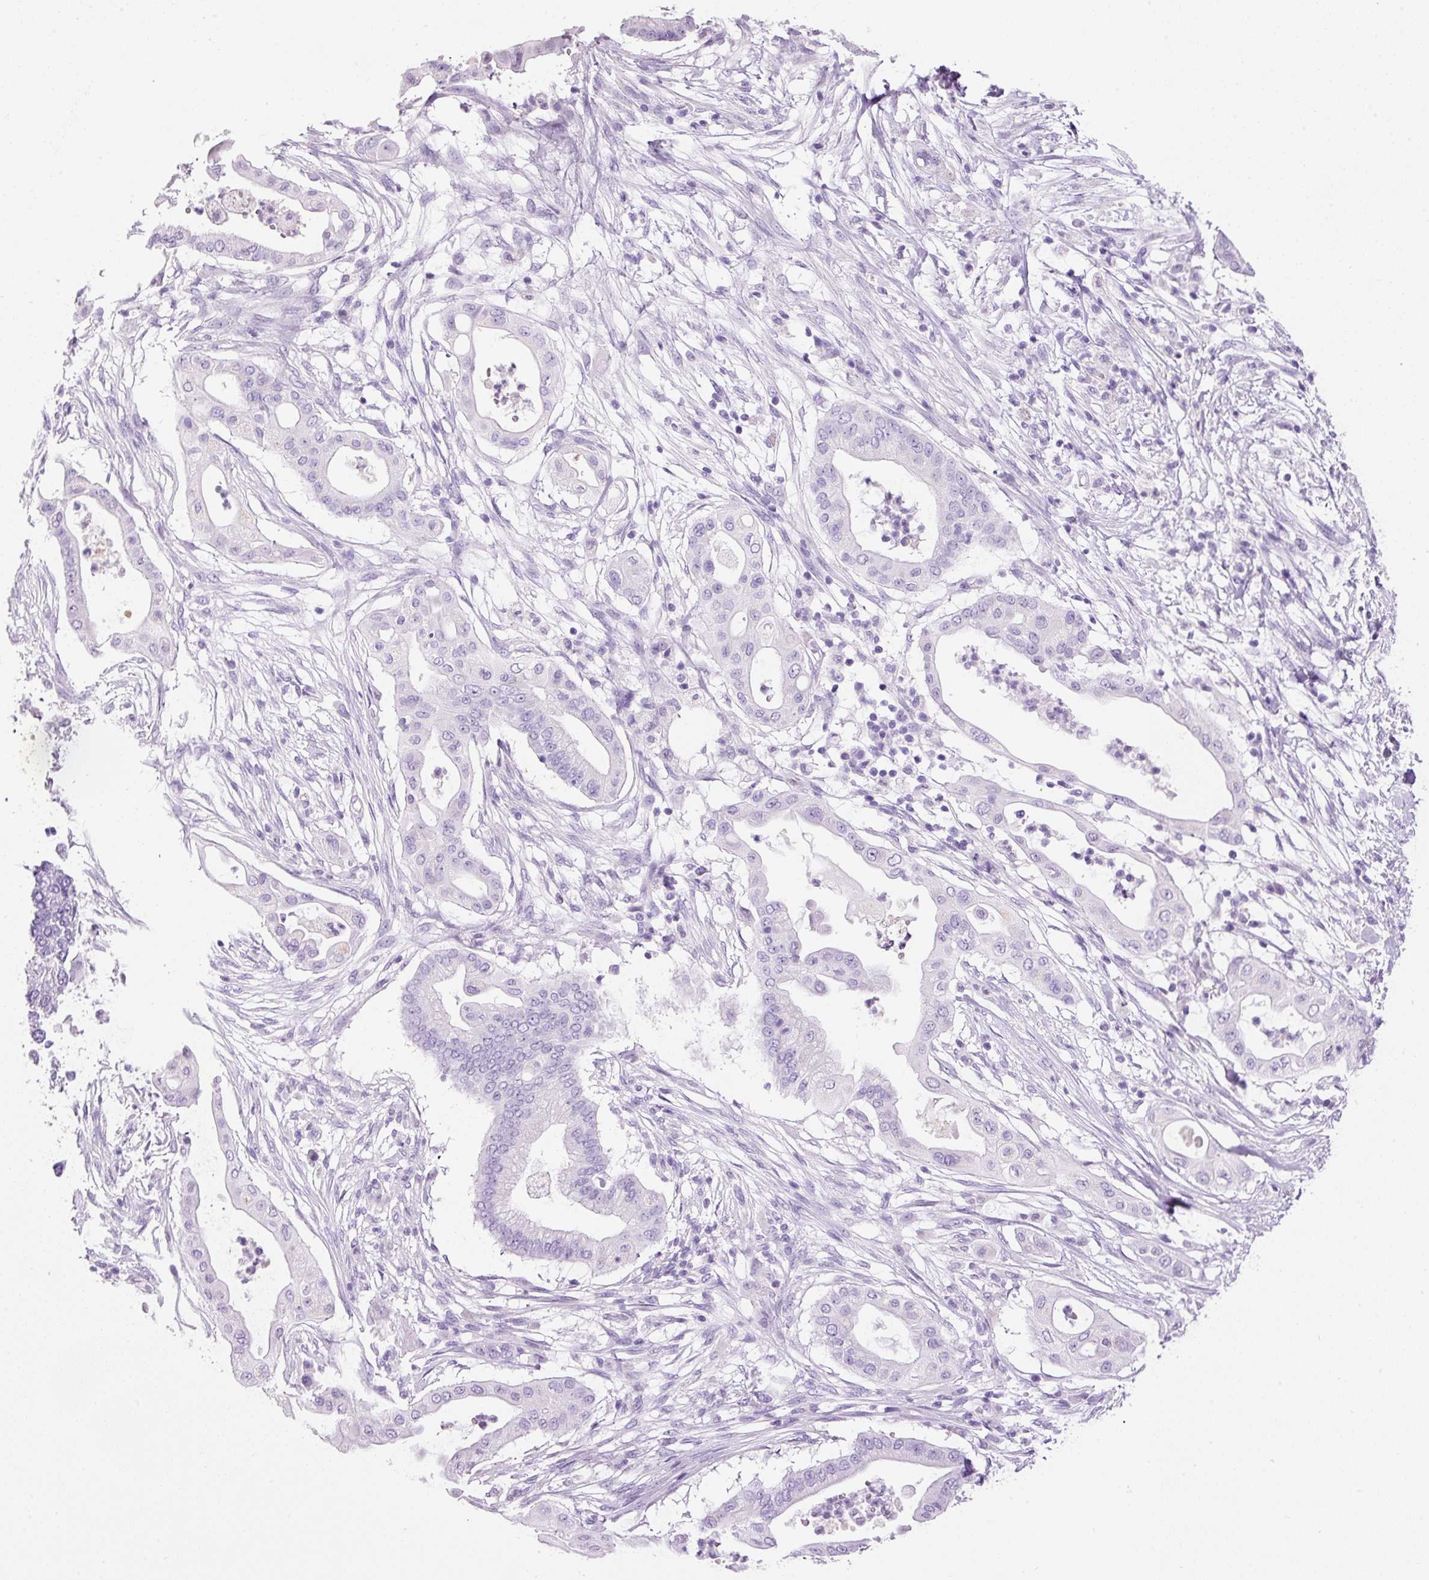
{"staining": {"intensity": "negative", "quantity": "none", "location": "none"}, "tissue": "pancreatic cancer", "cell_type": "Tumor cells", "image_type": "cancer", "snomed": [{"axis": "morphology", "description": "Adenocarcinoma, NOS"}, {"axis": "topography", "description": "Pancreas"}], "caption": "Immunohistochemistry micrograph of pancreatic cancer stained for a protein (brown), which demonstrates no expression in tumor cells.", "gene": "BSND", "patient": {"sex": "male", "age": 68}}